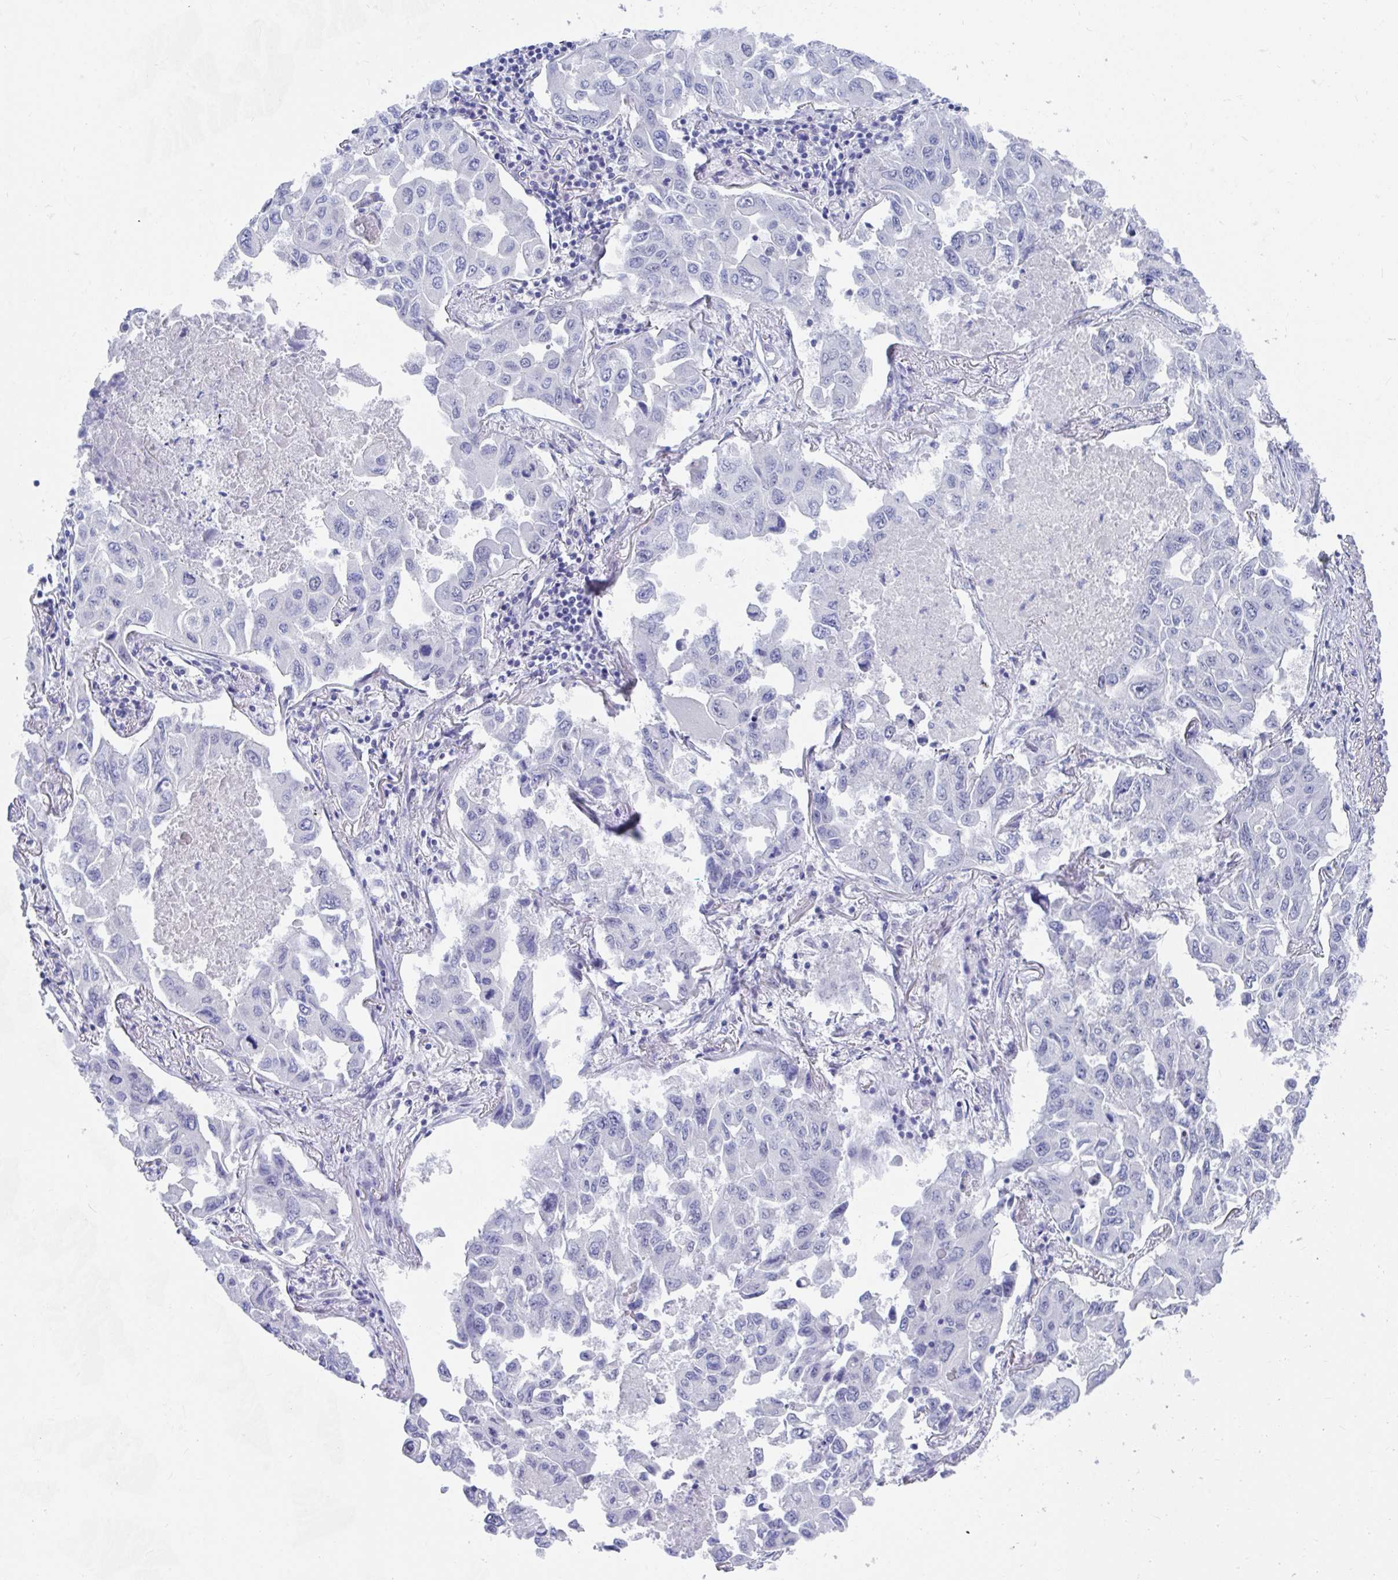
{"staining": {"intensity": "negative", "quantity": "none", "location": "none"}, "tissue": "lung cancer", "cell_type": "Tumor cells", "image_type": "cancer", "snomed": [{"axis": "morphology", "description": "Adenocarcinoma, NOS"}, {"axis": "topography", "description": "Lung"}], "caption": "Human lung cancer stained for a protein using IHC reveals no positivity in tumor cells.", "gene": "DAOA", "patient": {"sex": "male", "age": 64}}